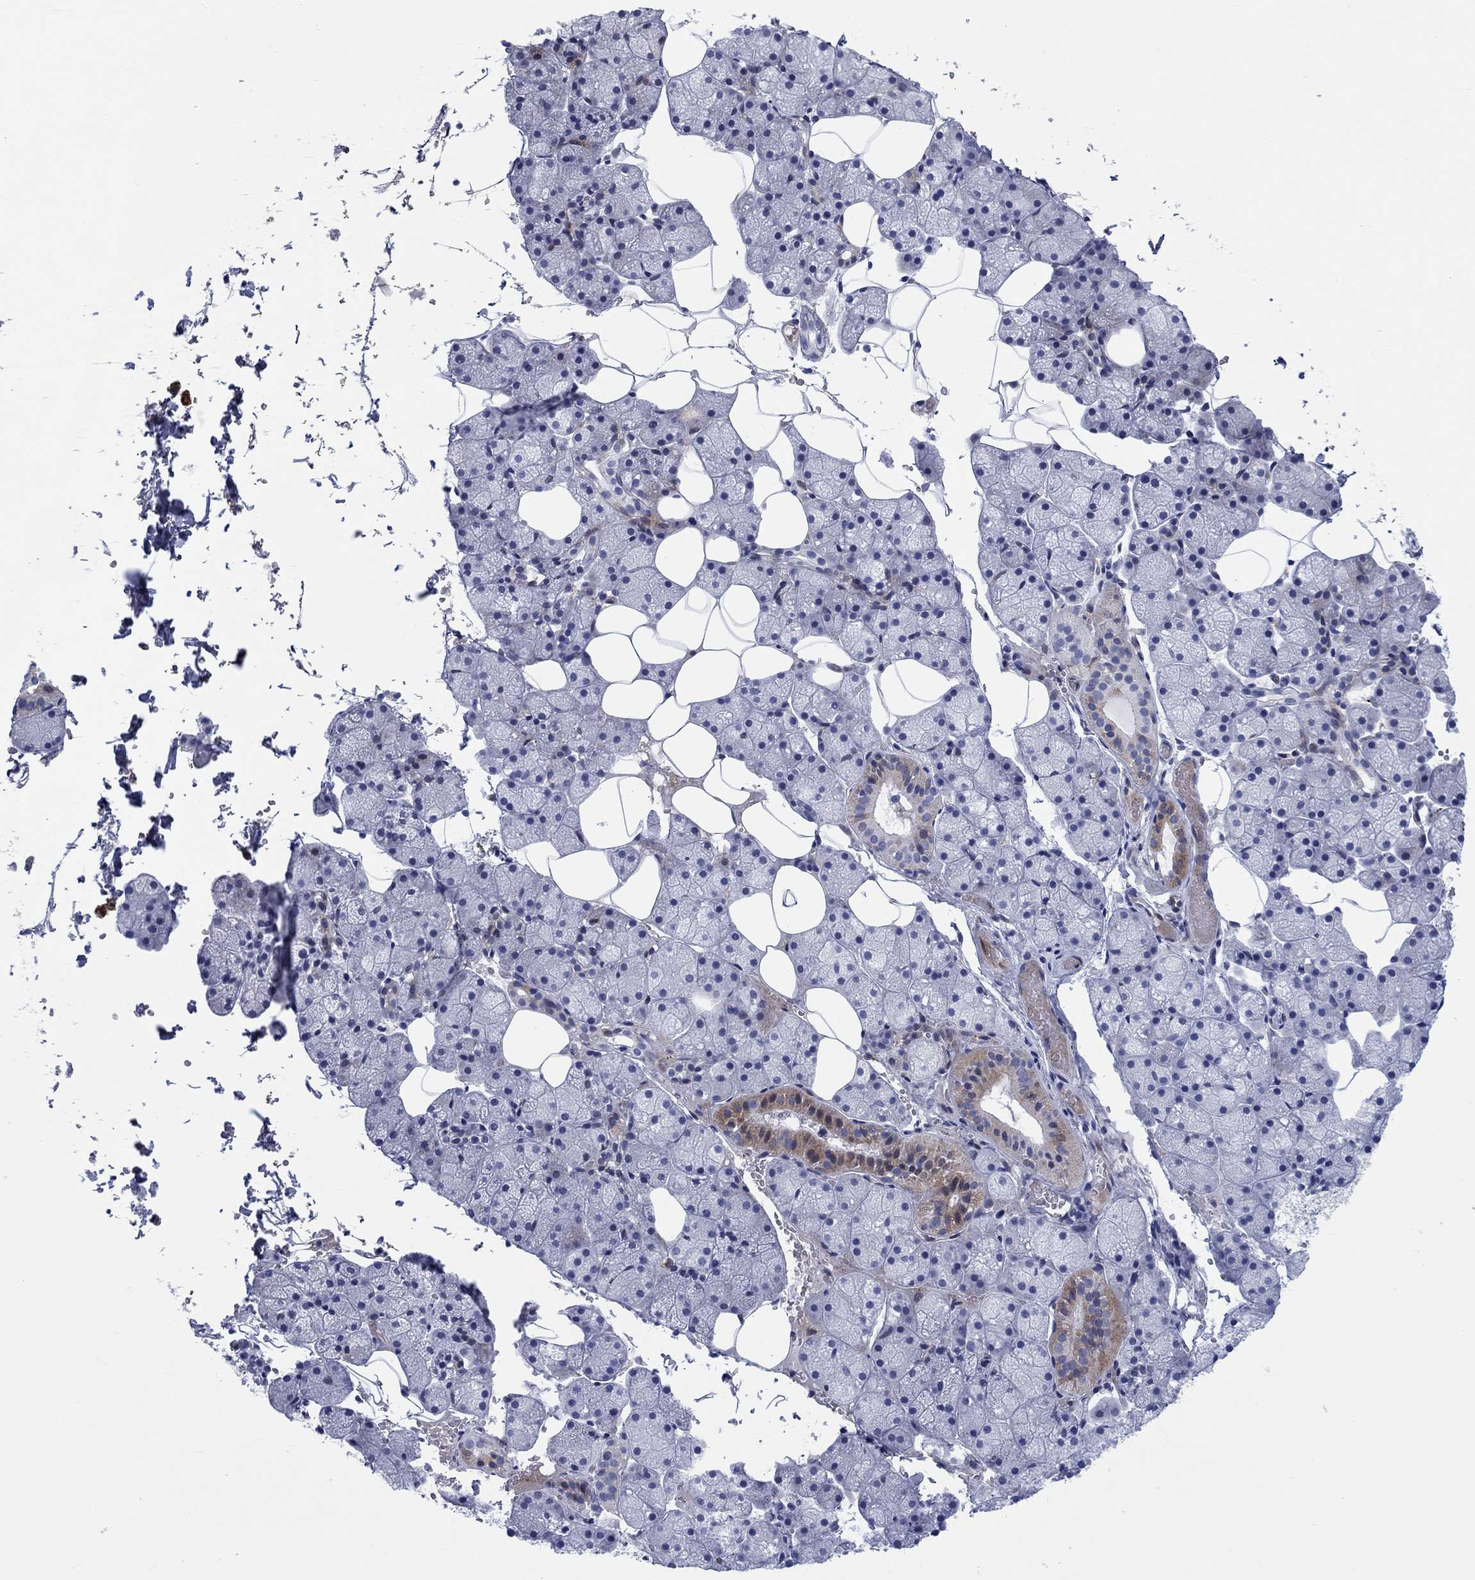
{"staining": {"intensity": "moderate", "quantity": "<25%", "location": "cytoplasmic/membranous"}, "tissue": "salivary gland", "cell_type": "Glandular cells", "image_type": "normal", "snomed": [{"axis": "morphology", "description": "Normal tissue, NOS"}, {"axis": "topography", "description": "Salivary gland"}], "caption": "Immunohistochemistry (IHC) staining of normal salivary gland, which displays low levels of moderate cytoplasmic/membranous positivity in about <25% of glandular cells indicating moderate cytoplasmic/membranous protein positivity. The staining was performed using DAB (brown) for protein detection and nuclei were counterstained in hematoxylin (blue).", "gene": "ARHGAP36", "patient": {"sex": "male", "age": 38}}